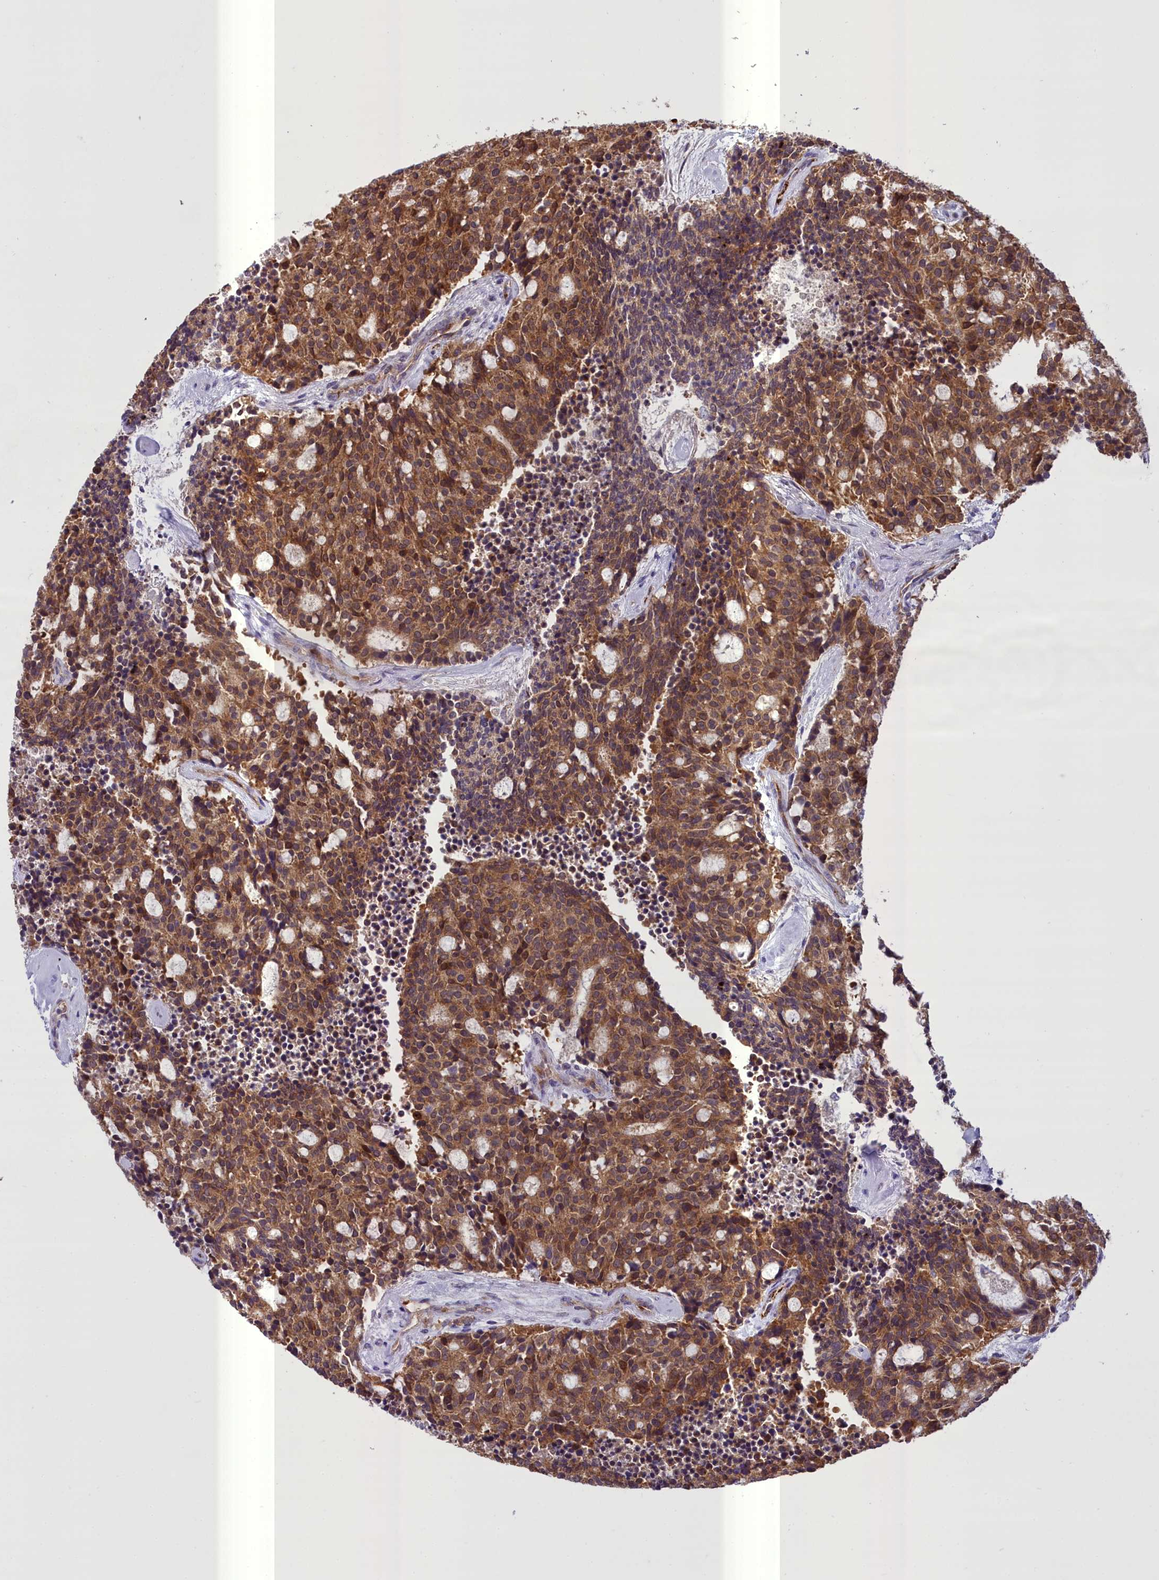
{"staining": {"intensity": "moderate", "quantity": ">75%", "location": "cytoplasmic/membranous"}, "tissue": "carcinoid", "cell_type": "Tumor cells", "image_type": "cancer", "snomed": [{"axis": "morphology", "description": "Carcinoid, malignant, NOS"}, {"axis": "topography", "description": "Pancreas"}], "caption": "Brown immunohistochemical staining in human carcinoid exhibits moderate cytoplasmic/membranous positivity in approximately >75% of tumor cells. Using DAB (3,3'-diaminobenzidine) (brown) and hematoxylin (blue) stains, captured at high magnification using brightfield microscopy.", "gene": "TBC1D24", "patient": {"sex": "female", "age": 54}}